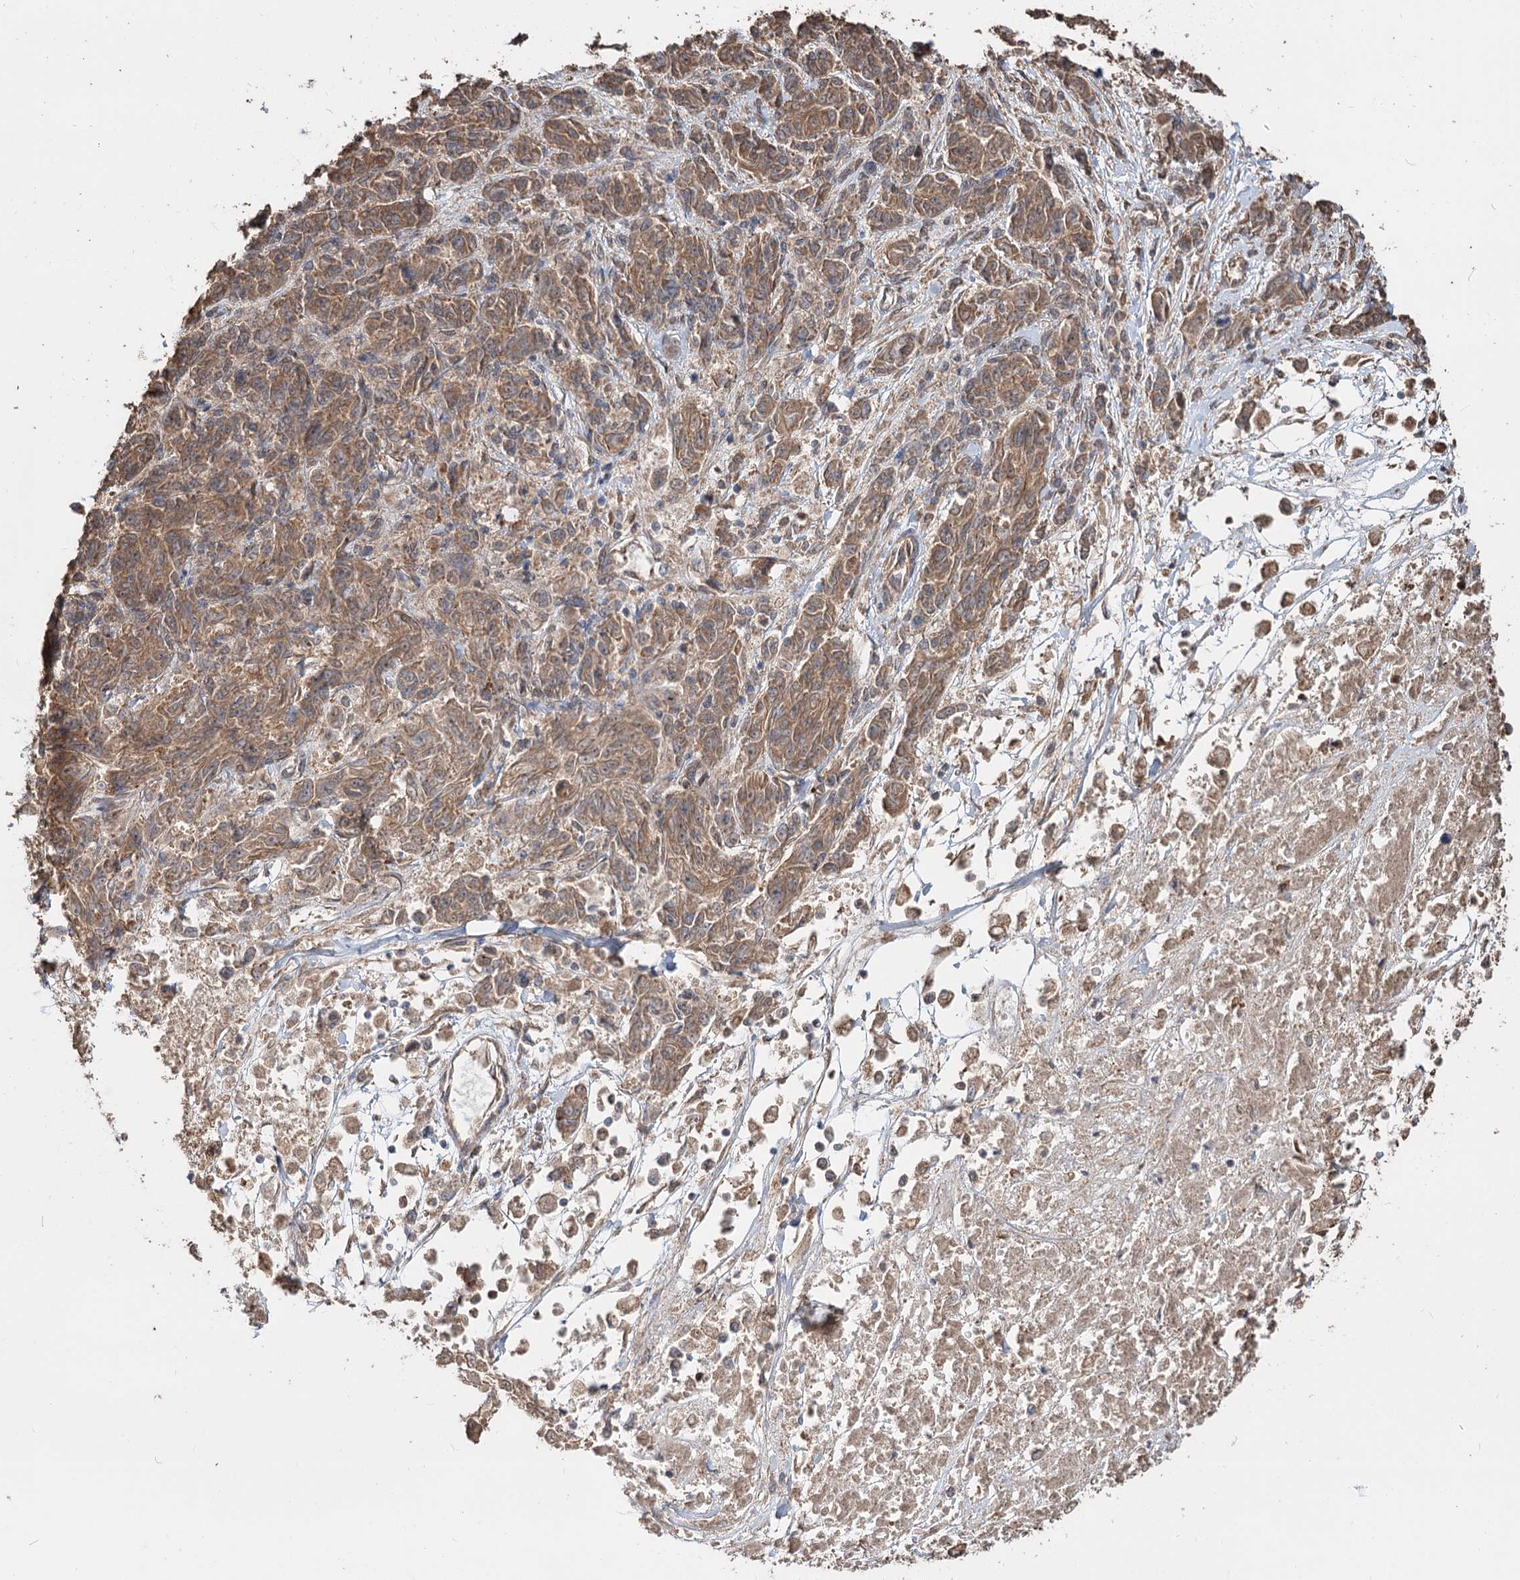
{"staining": {"intensity": "moderate", "quantity": ">75%", "location": "cytoplasmic/membranous"}, "tissue": "melanoma", "cell_type": "Tumor cells", "image_type": "cancer", "snomed": [{"axis": "morphology", "description": "Malignant melanoma, NOS"}, {"axis": "topography", "description": "Skin"}], "caption": "A micrograph showing moderate cytoplasmic/membranous expression in about >75% of tumor cells in malignant melanoma, as visualized by brown immunohistochemical staining.", "gene": "SPART", "patient": {"sex": "male", "age": 53}}